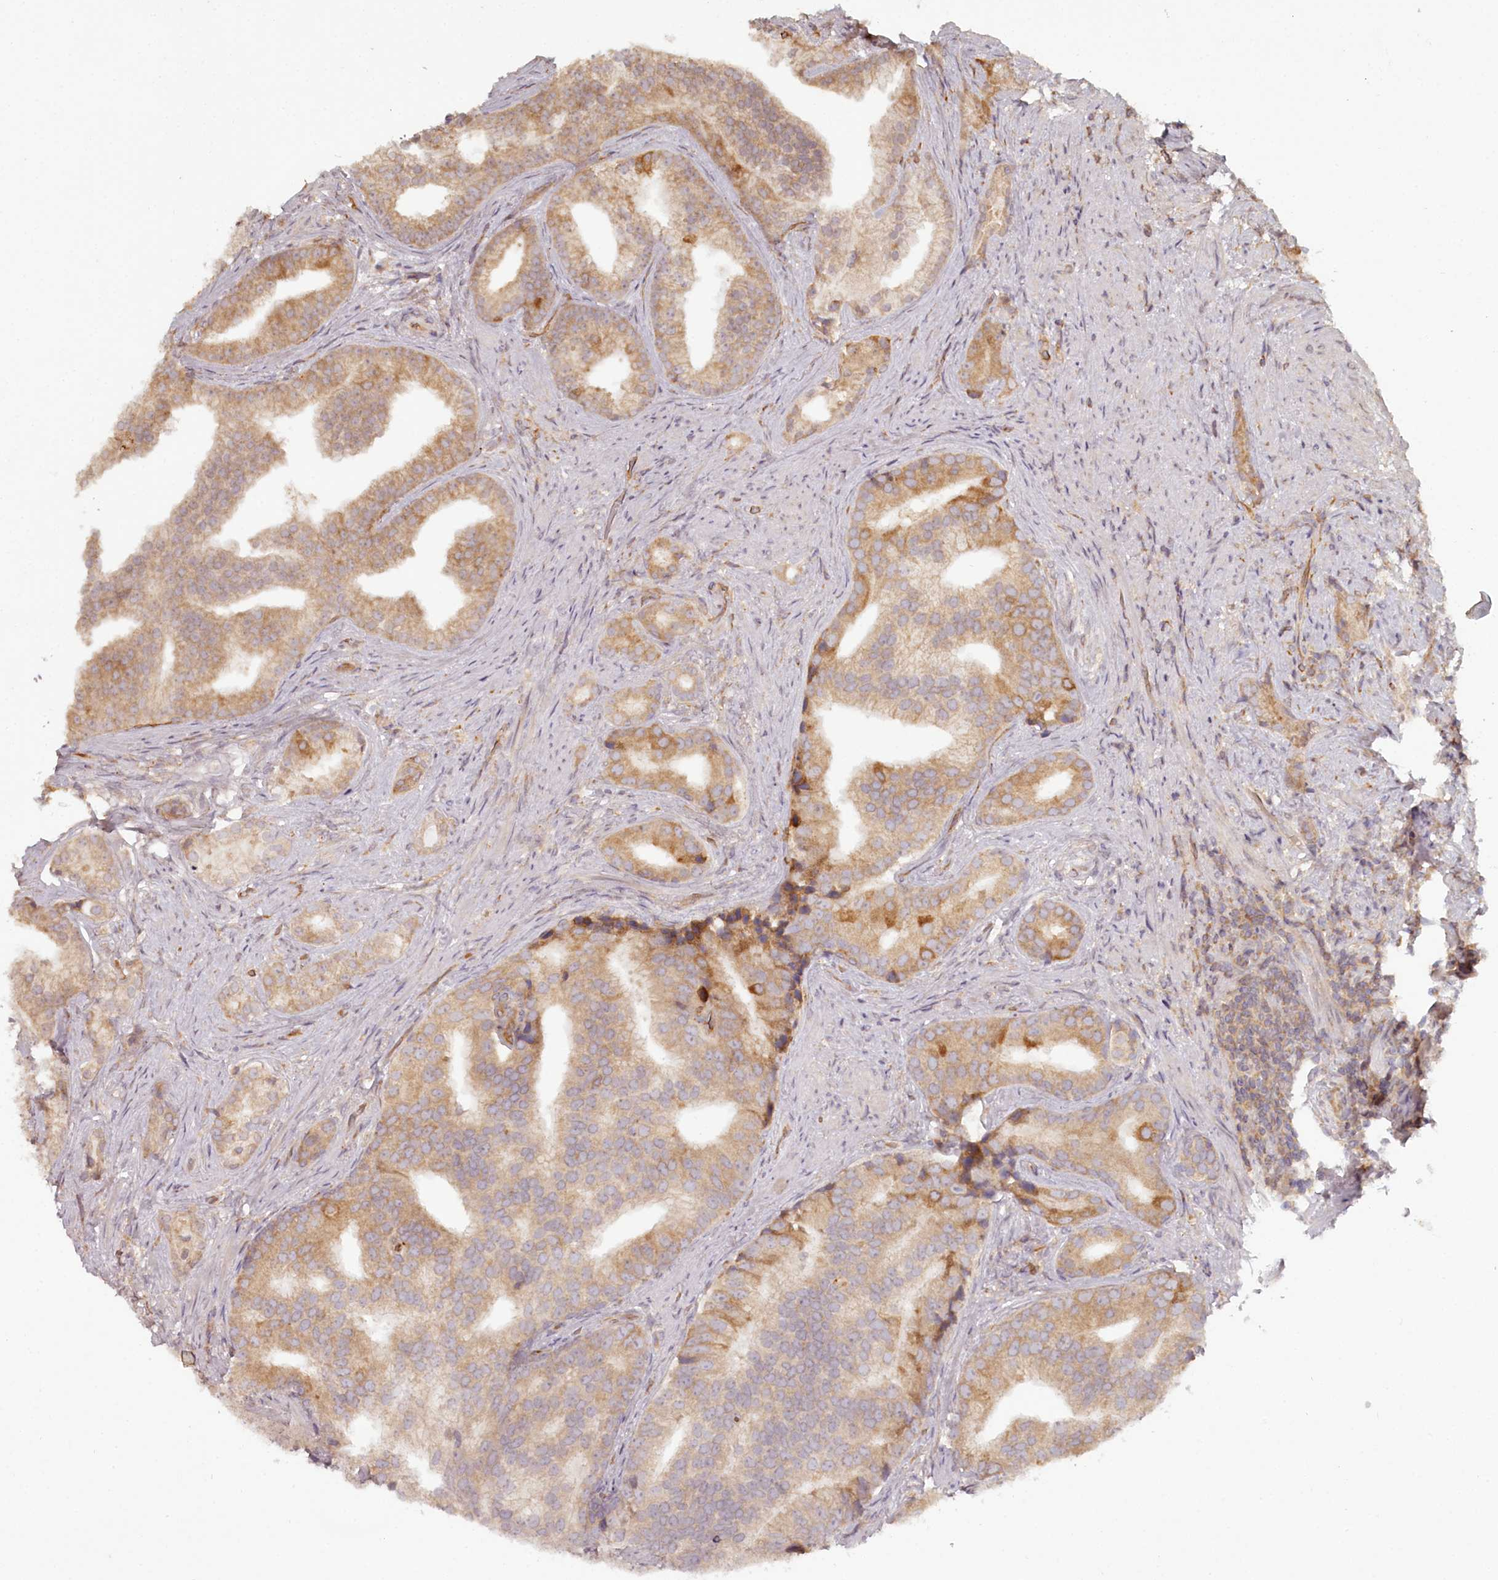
{"staining": {"intensity": "moderate", "quantity": ">75%", "location": "cytoplasmic/membranous"}, "tissue": "prostate cancer", "cell_type": "Tumor cells", "image_type": "cancer", "snomed": [{"axis": "morphology", "description": "Adenocarcinoma, Low grade"}, {"axis": "topography", "description": "Prostate"}], "caption": "An immunohistochemistry (IHC) photomicrograph of neoplastic tissue is shown. Protein staining in brown highlights moderate cytoplasmic/membranous positivity in prostate cancer within tumor cells. (DAB (3,3'-diaminobenzidine) = brown stain, brightfield microscopy at high magnification).", "gene": "TMIE", "patient": {"sex": "male", "age": 71}}